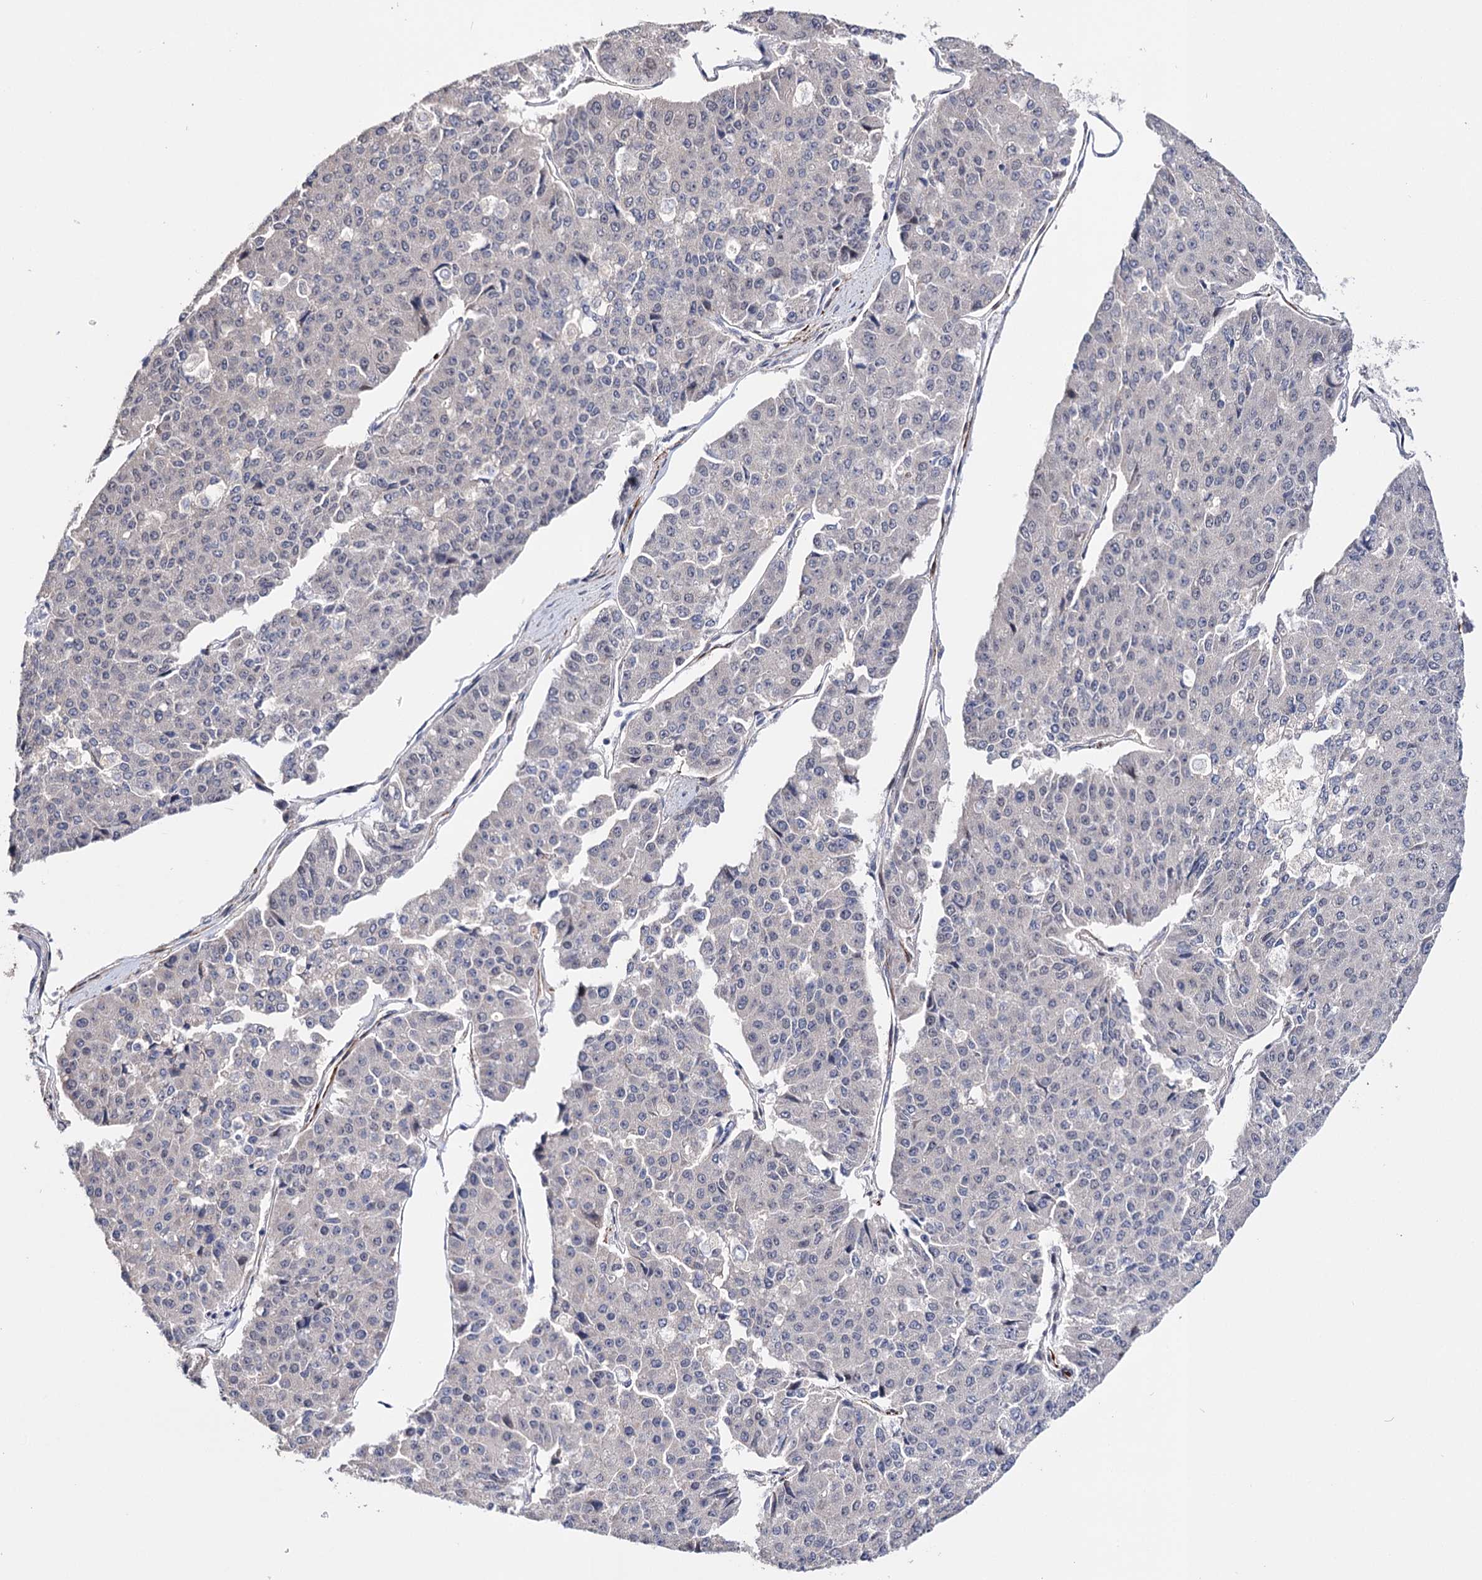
{"staining": {"intensity": "negative", "quantity": "none", "location": "none"}, "tissue": "pancreatic cancer", "cell_type": "Tumor cells", "image_type": "cancer", "snomed": [{"axis": "morphology", "description": "Adenocarcinoma, NOS"}, {"axis": "topography", "description": "Pancreas"}], "caption": "Tumor cells show no significant staining in pancreatic adenocarcinoma. (DAB immunohistochemistry (IHC), high magnification).", "gene": "CFAP46", "patient": {"sex": "male", "age": 50}}